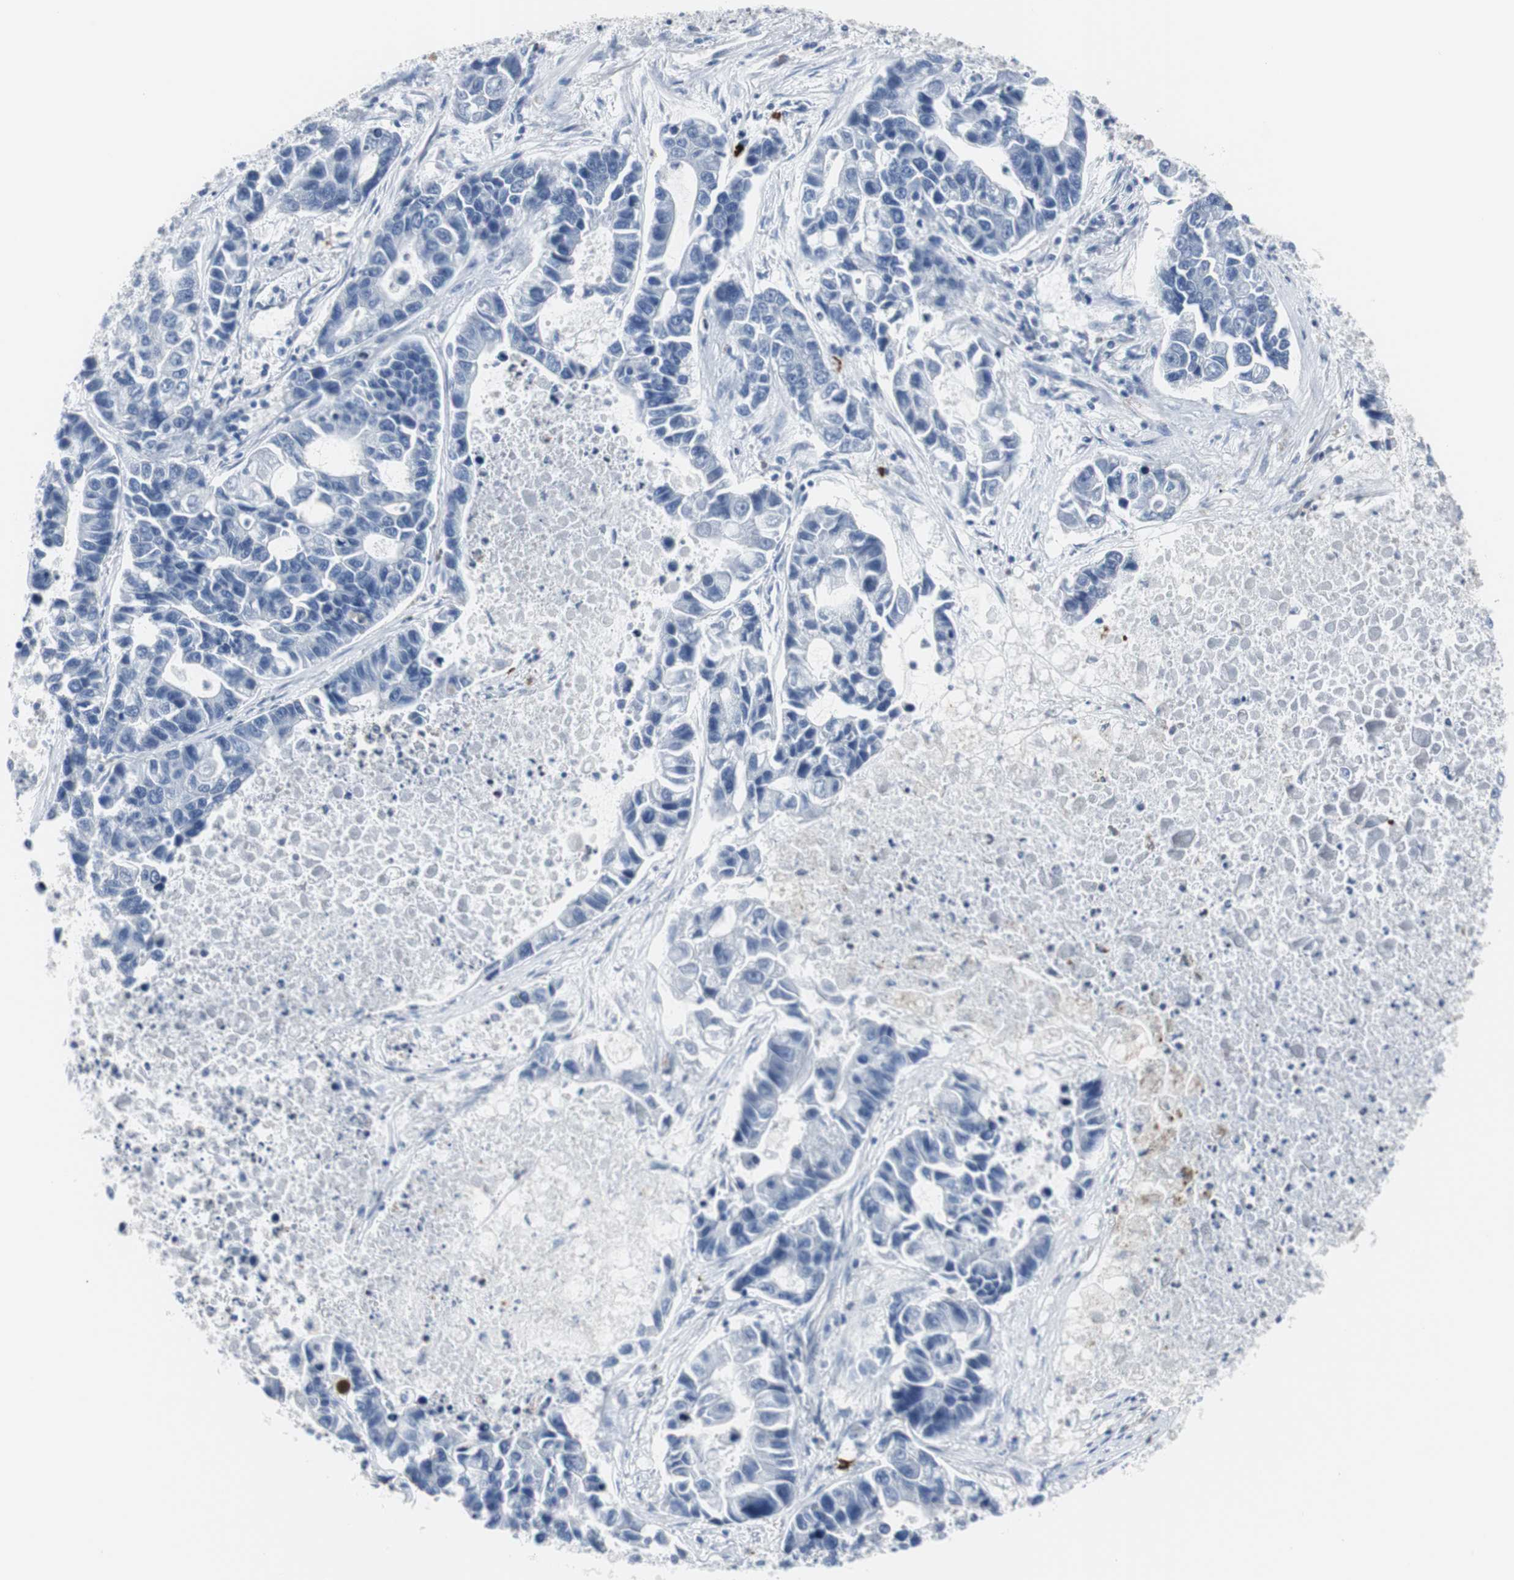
{"staining": {"intensity": "negative", "quantity": "none", "location": "none"}, "tissue": "lung cancer", "cell_type": "Tumor cells", "image_type": "cancer", "snomed": [{"axis": "morphology", "description": "Adenocarcinoma, NOS"}, {"axis": "topography", "description": "Lung"}], "caption": "Adenocarcinoma (lung) was stained to show a protein in brown. There is no significant expression in tumor cells. The staining is performed using DAB brown chromogen with nuclei counter-stained in using hematoxylin.", "gene": "RASA1", "patient": {"sex": "female", "age": 51}}